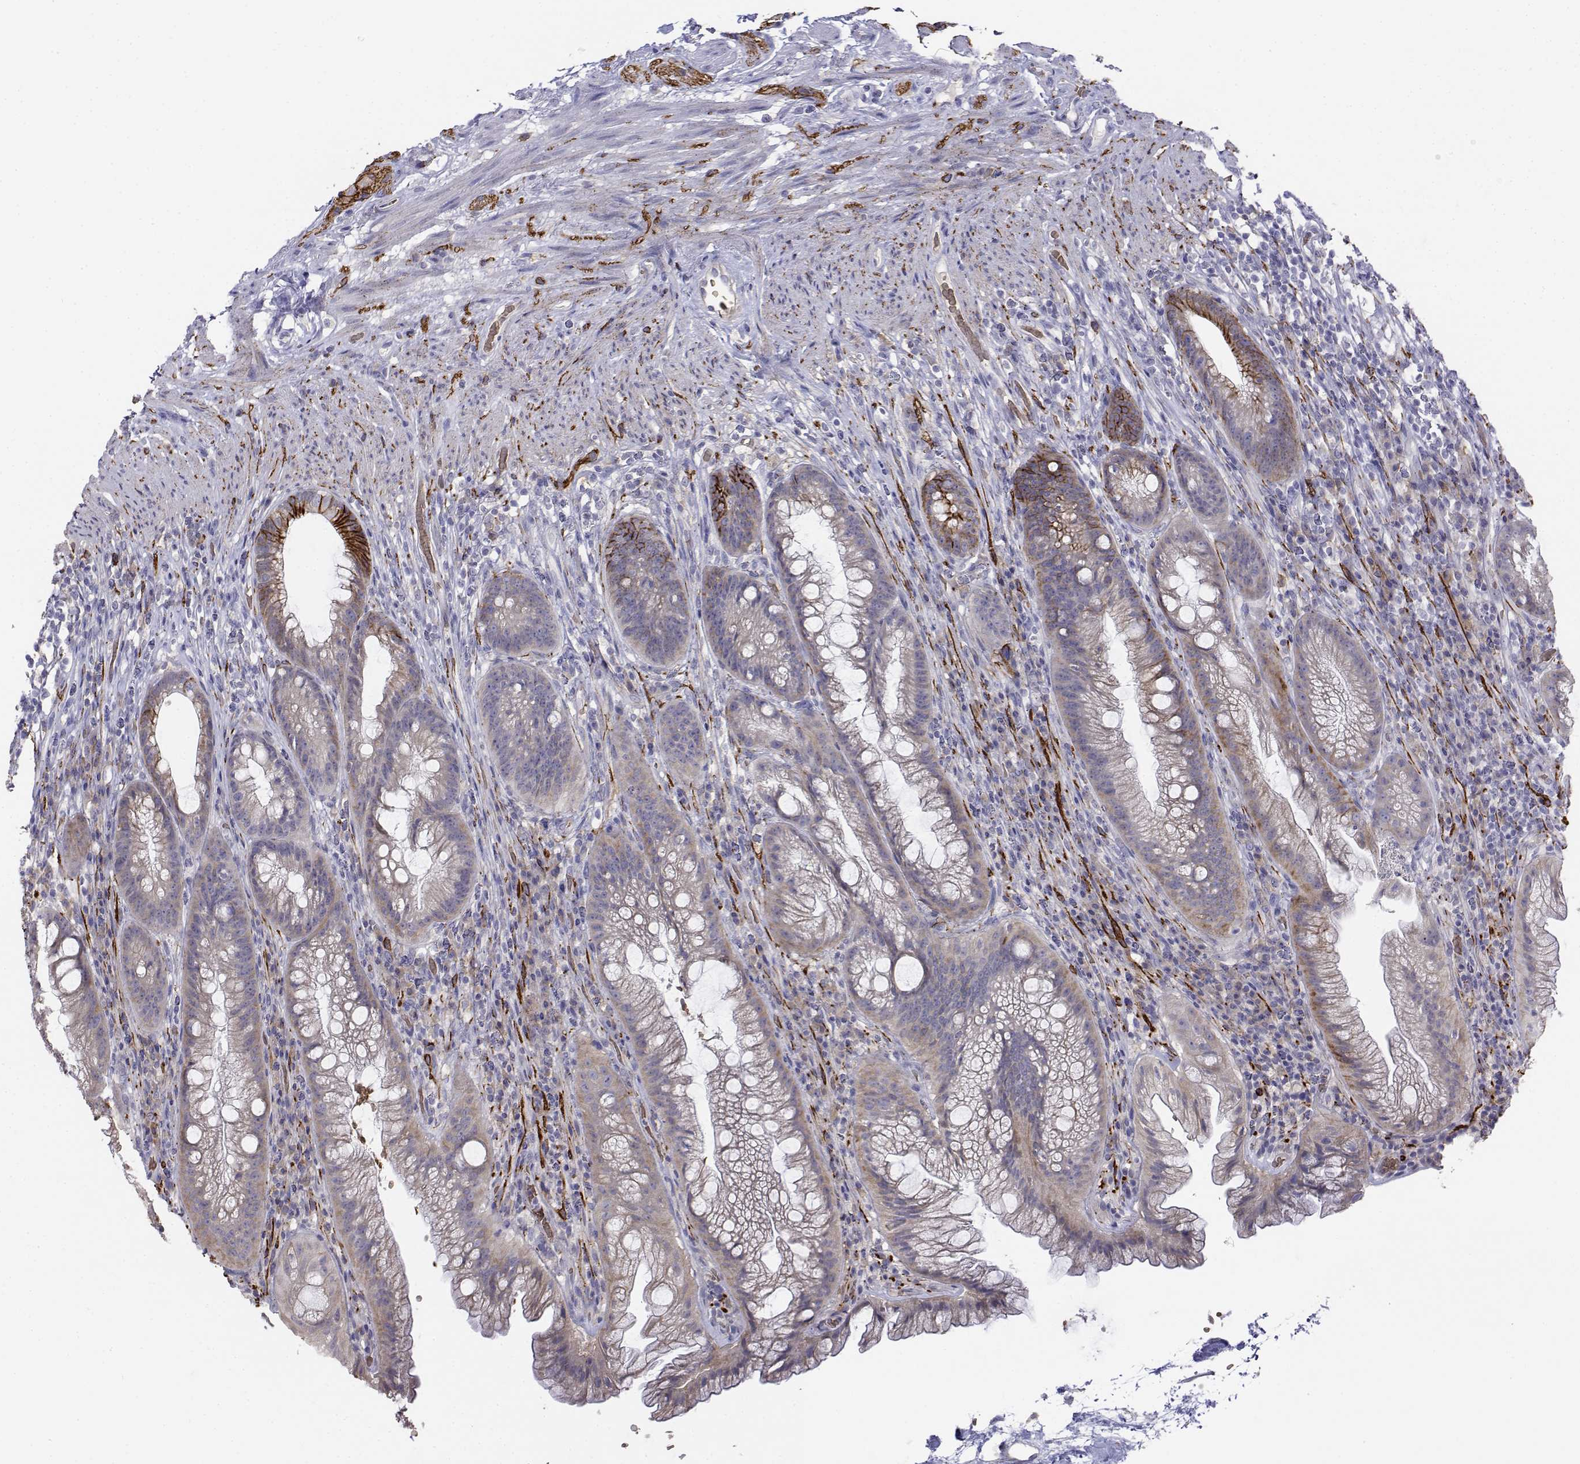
{"staining": {"intensity": "negative", "quantity": "none", "location": "none"}, "tissue": "rectum", "cell_type": "Glandular cells", "image_type": "normal", "snomed": [{"axis": "morphology", "description": "Normal tissue, NOS"}, {"axis": "topography", "description": "Smooth muscle"}, {"axis": "topography", "description": "Rectum"}], "caption": "Protein analysis of normal rectum exhibits no significant staining in glandular cells.", "gene": "CADM1", "patient": {"sex": "male", "age": 53}}